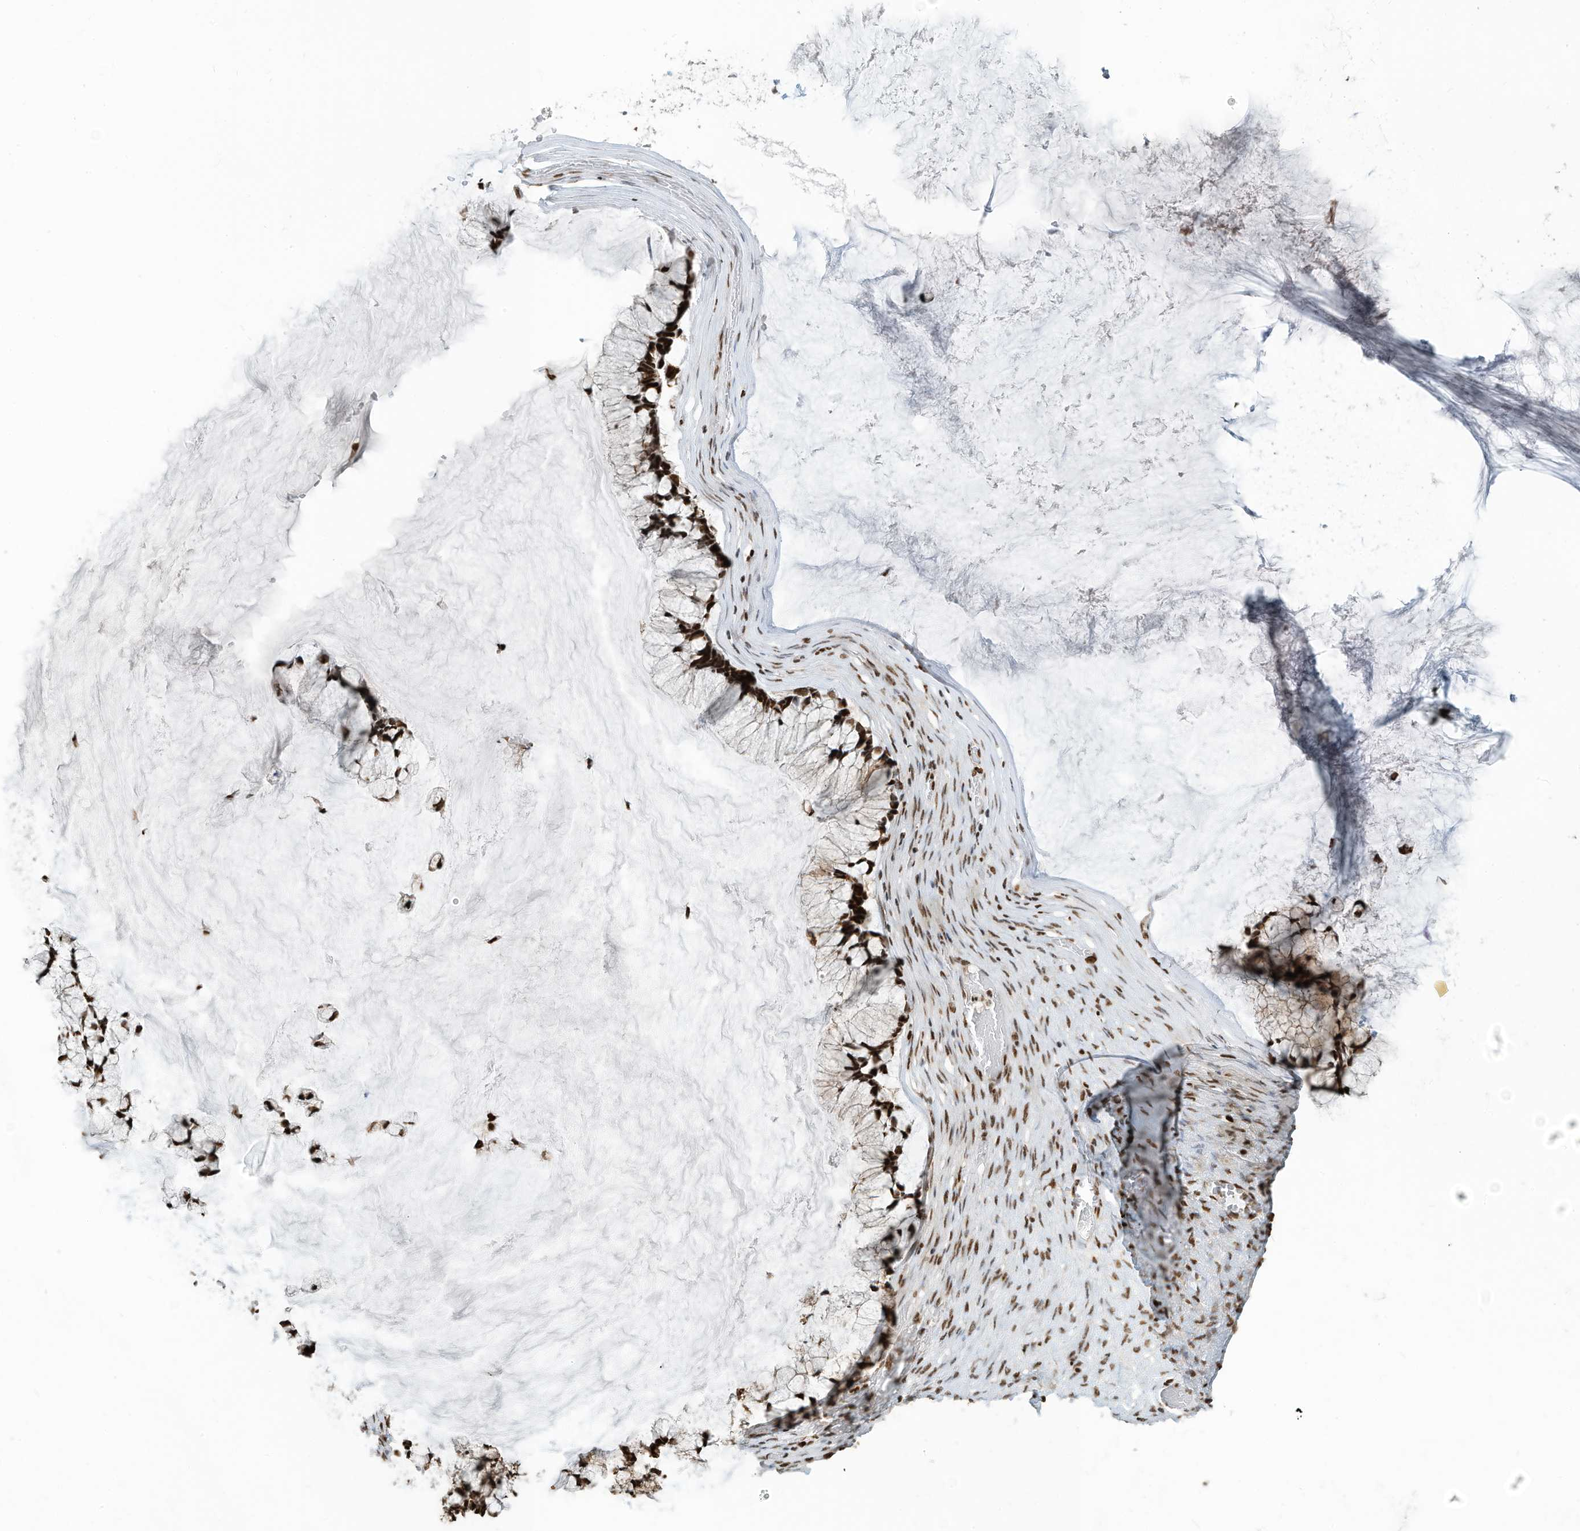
{"staining": {"intensity": "strong", "quantity": ">75%", "location": "nuclear"}, "tissue": "ovarian cancer", "cell_type": "Tumor cells", "image_type": "cancer", "snomed": [{"axis": "morphology", "description": "Cystadenocarcinoma, mucinous, NOS"}, {"axis": "topography", "description": "Ovary"}], "caption": "This photomicrograph reveals mucinous cystadenocarcinoma (ovarian) stained with IHC to label a protein in brown. The nuclear of tumor cells show strong positivity for the protein. Nuclei are counter-stained blue.", "gene": "SAMD15", "patient": {"sex": "female", "age": 42}}